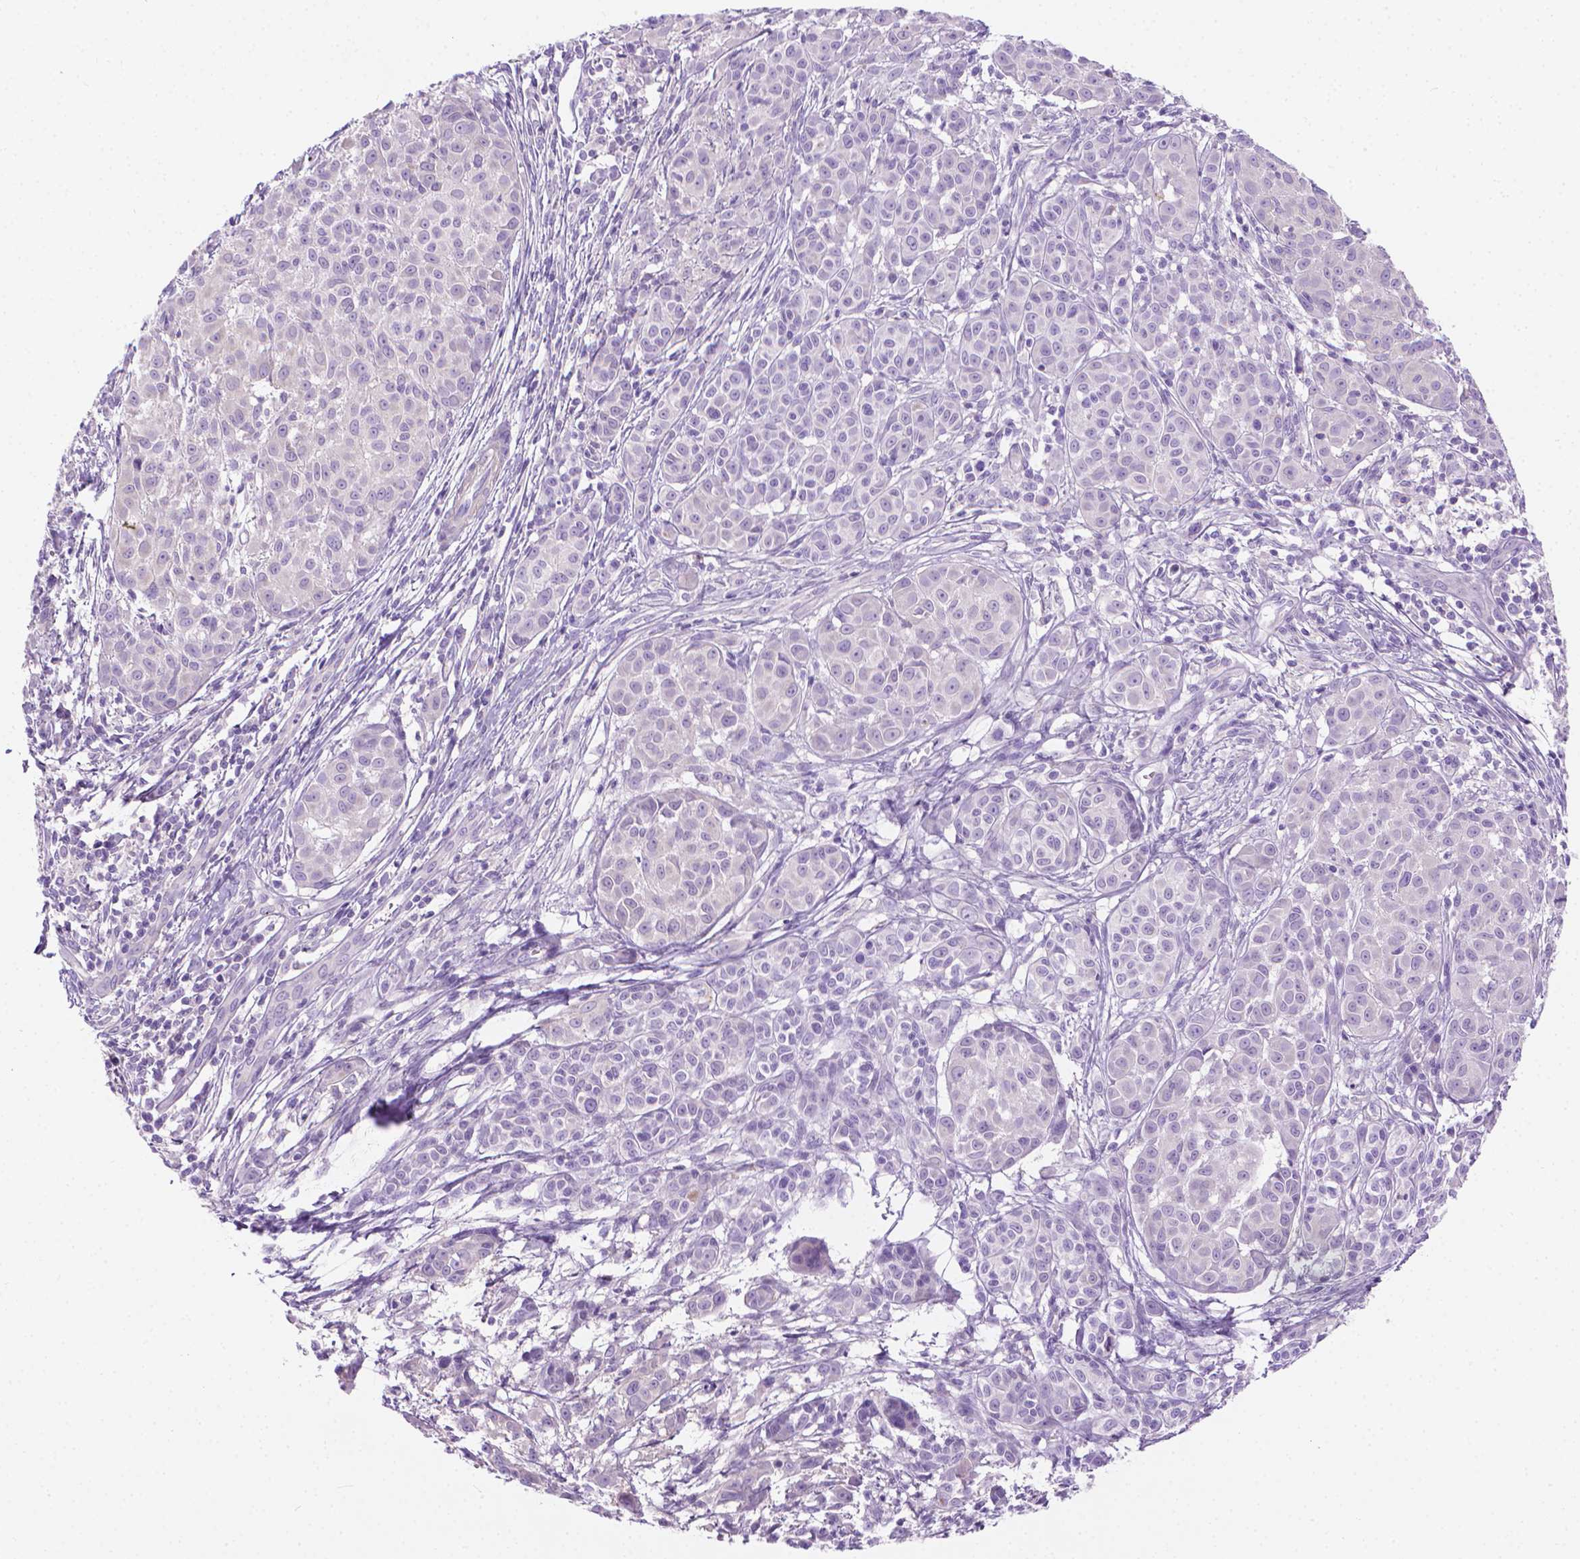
{"staining": {"intensity": "negative", "quantity": "none", "location": "none"}, "tissue": "melanoma", "cell_type": "Tumor cells", "image_type": "cancer", "snomed": [{"axis": "morphology", "description": "Malignant melanoma, NOS"}, {"axis": "topography", "description": "Skin"}], "caption": "High magnification brightfield microscopy of malignant melanoma stained with DAB (3,3'-diaminobenzidine) (brown) and counterstained with hematoxylin (blue): tumor cells show no significant positivity.", "gene": "FASN", "patient": {"sex": "male", "age": 48}}